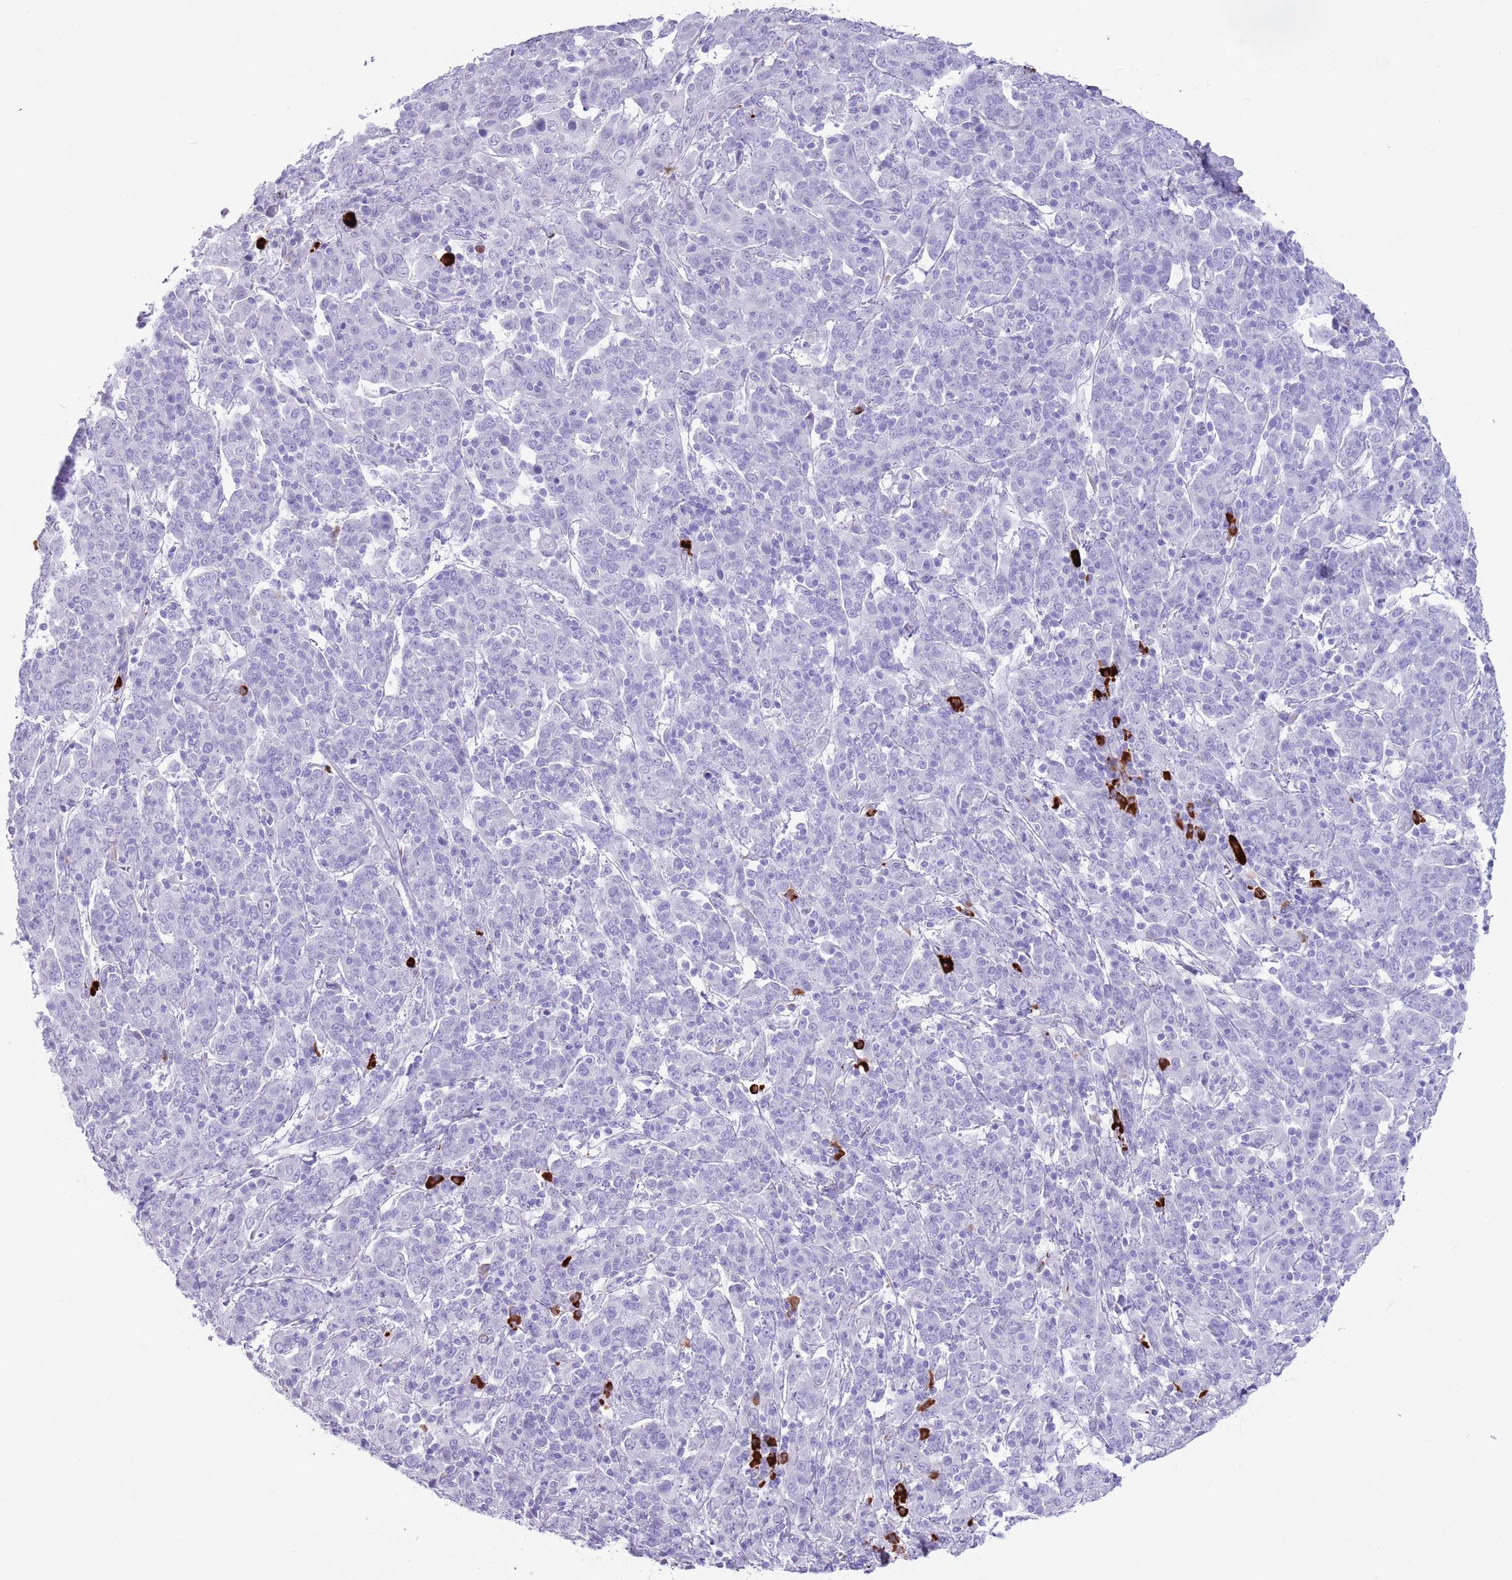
{"staining": {"intensity": "negative", "quantity": "none", "location": "none"}, "tissue": "cervical cancer", "cell_type": "Tumor cells", "image_type": "cancer", "snomed": [{"axis": "morphology", "description": "Squamous cell carcinoma, NOS"}, {"axis": "topography", "description": "Cervix"}], "caption": "An image of squamous cell carcinoma (cervical) stained for a protein displays no brown staining in tumor cells.", "gene": "LY6G5B", "patient": {"sex": "female", "age": 67}}